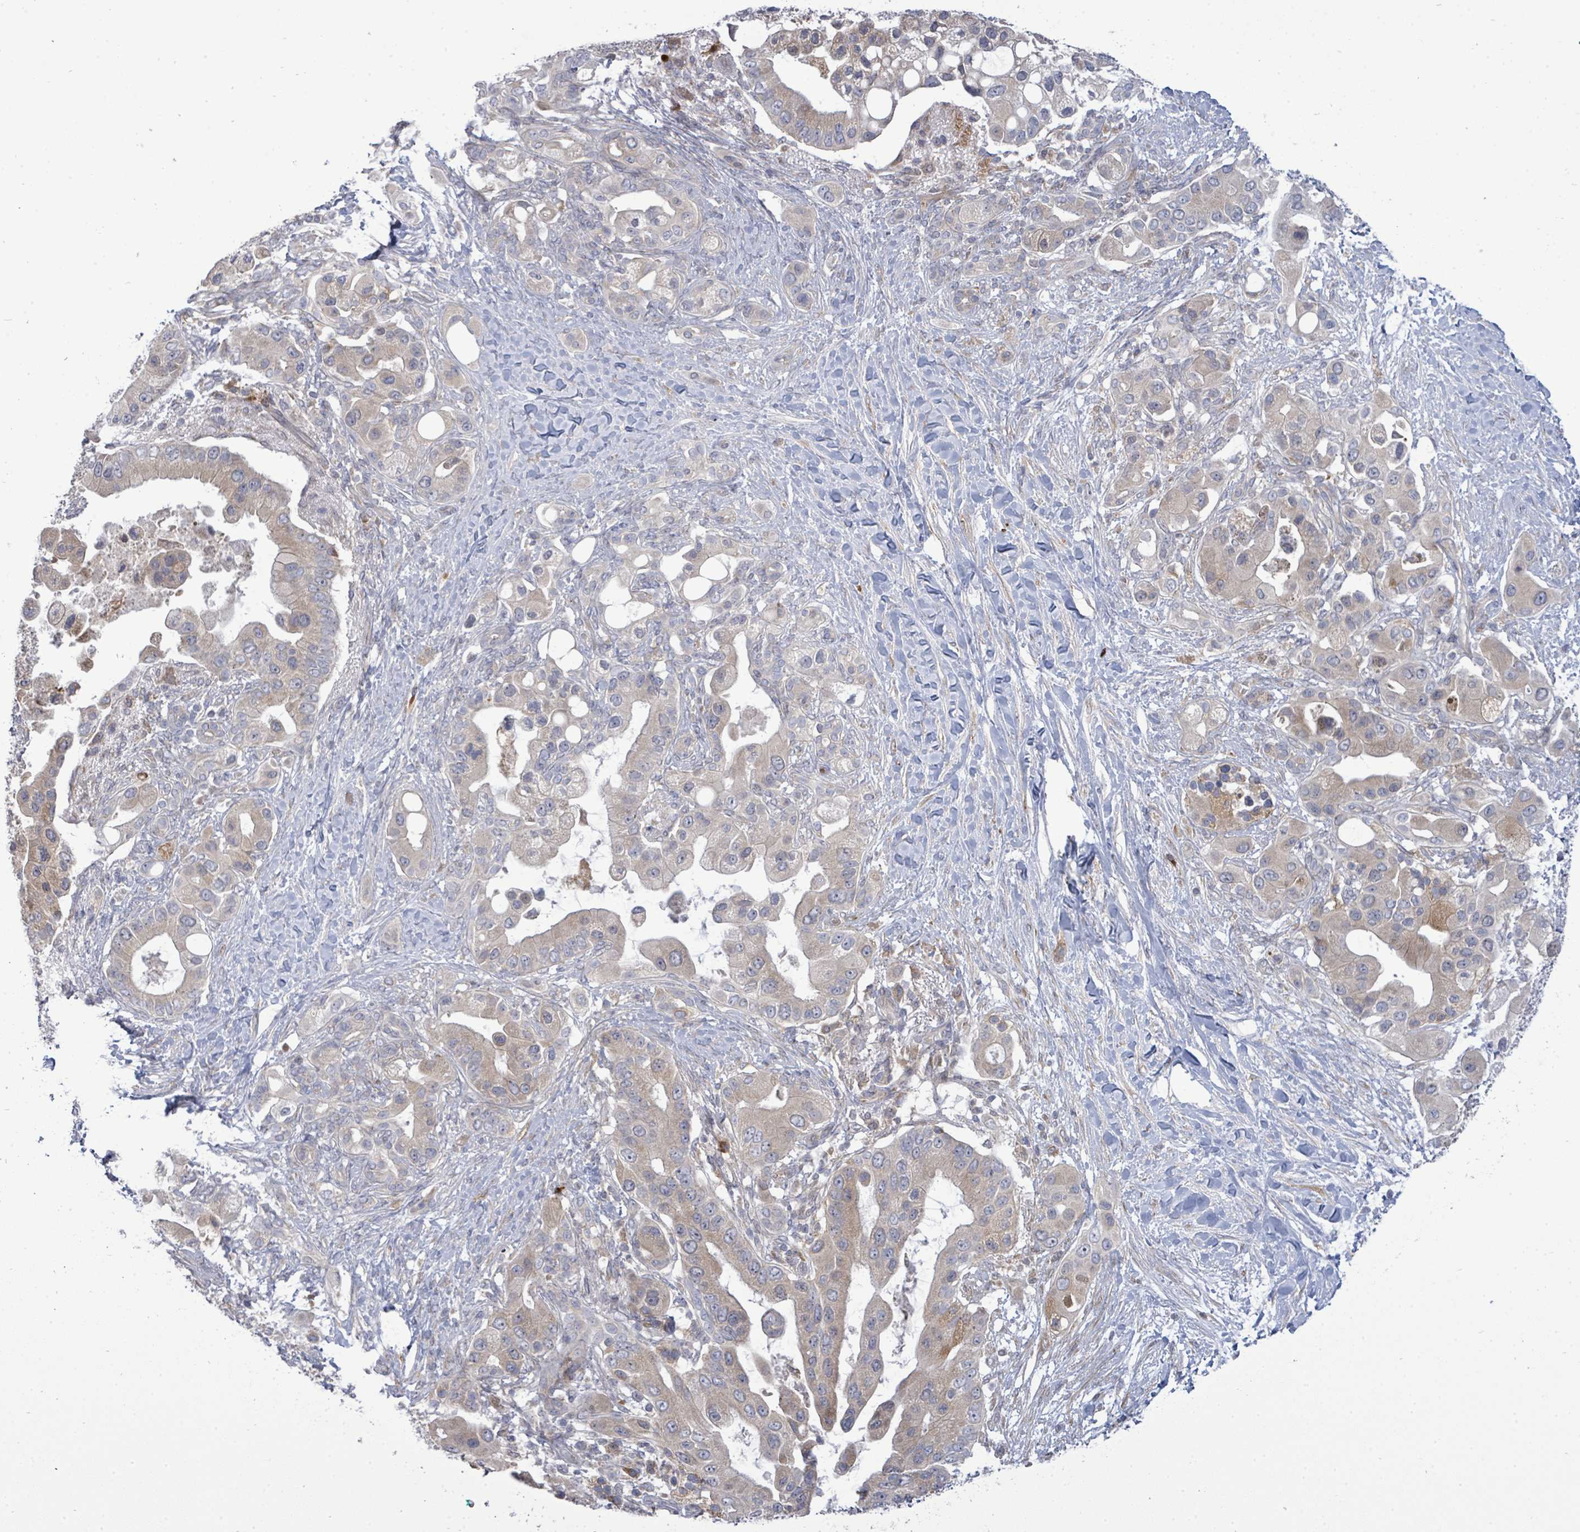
{"staining": {"intensity": "weak", "quantity": "25%-75%", "location": "cytoplasmic/membranous"}, "tissue": "pancreatic cancer", "cell_type": "Tumor cells", "image_type": "cancer", "snomed": [{"axis": "morphology", "description": "Adenocarcinoma, NOS"}, {"axis": "topography", "description": "Pancreas"}], "caption": "Protein expression analysis of pancreatic cancer (adenocarcinoma) displays weak cytoplasmic/membranous staining in about 25%-75% of tumor cells. (DAB (3,3'-diaminobenzidine) IHC with brightfield microscopy, high magnification).", "gene": "SAR1A", "patient": {"sex": "male", "age": 57}}